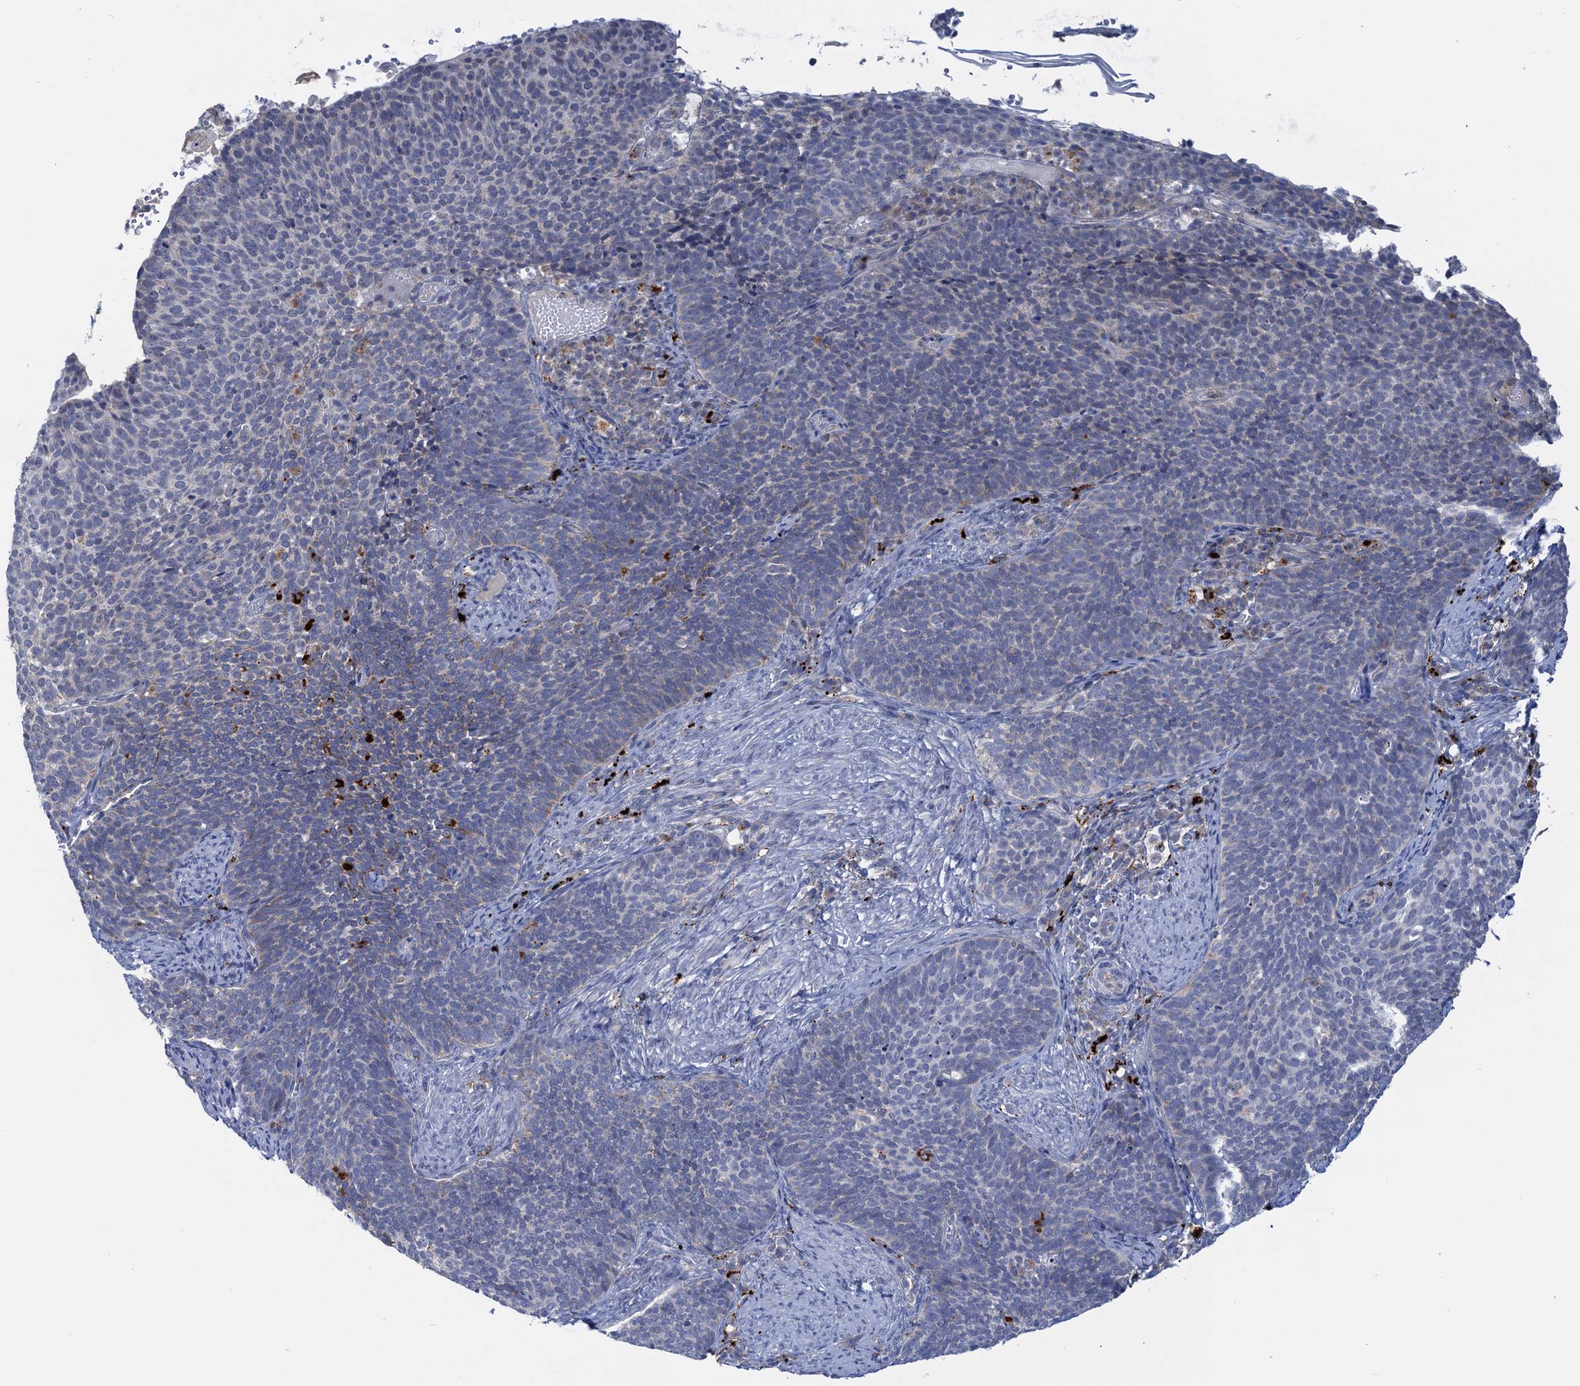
{"staining": {"intensity": "negative", "quantity": "none", "location": "none"}, "tissue": "cervical cancer", "cell_type": "Tumor cells", "image_type": "cancer", "snomed": [{"axis": "morphology", "description": "Normal tissue, NOS"}, {"axis": "morphology", "description": "Squamous cell carcinoma, NOS"}, {"axis": "topography", "description": "Cervix"}], "caption": "The immunohistochemistry (IHC) photomicrograph has no significant staining in tumor cells of cervical cancer (squamous cell carcinoma) tissue. (Brightfield microscopy of DAB (3,3'-diaminobenzidine) IHC at high magnification).", "gene": "ANKS3", "patient": {"sex": "female", "age": 39}}